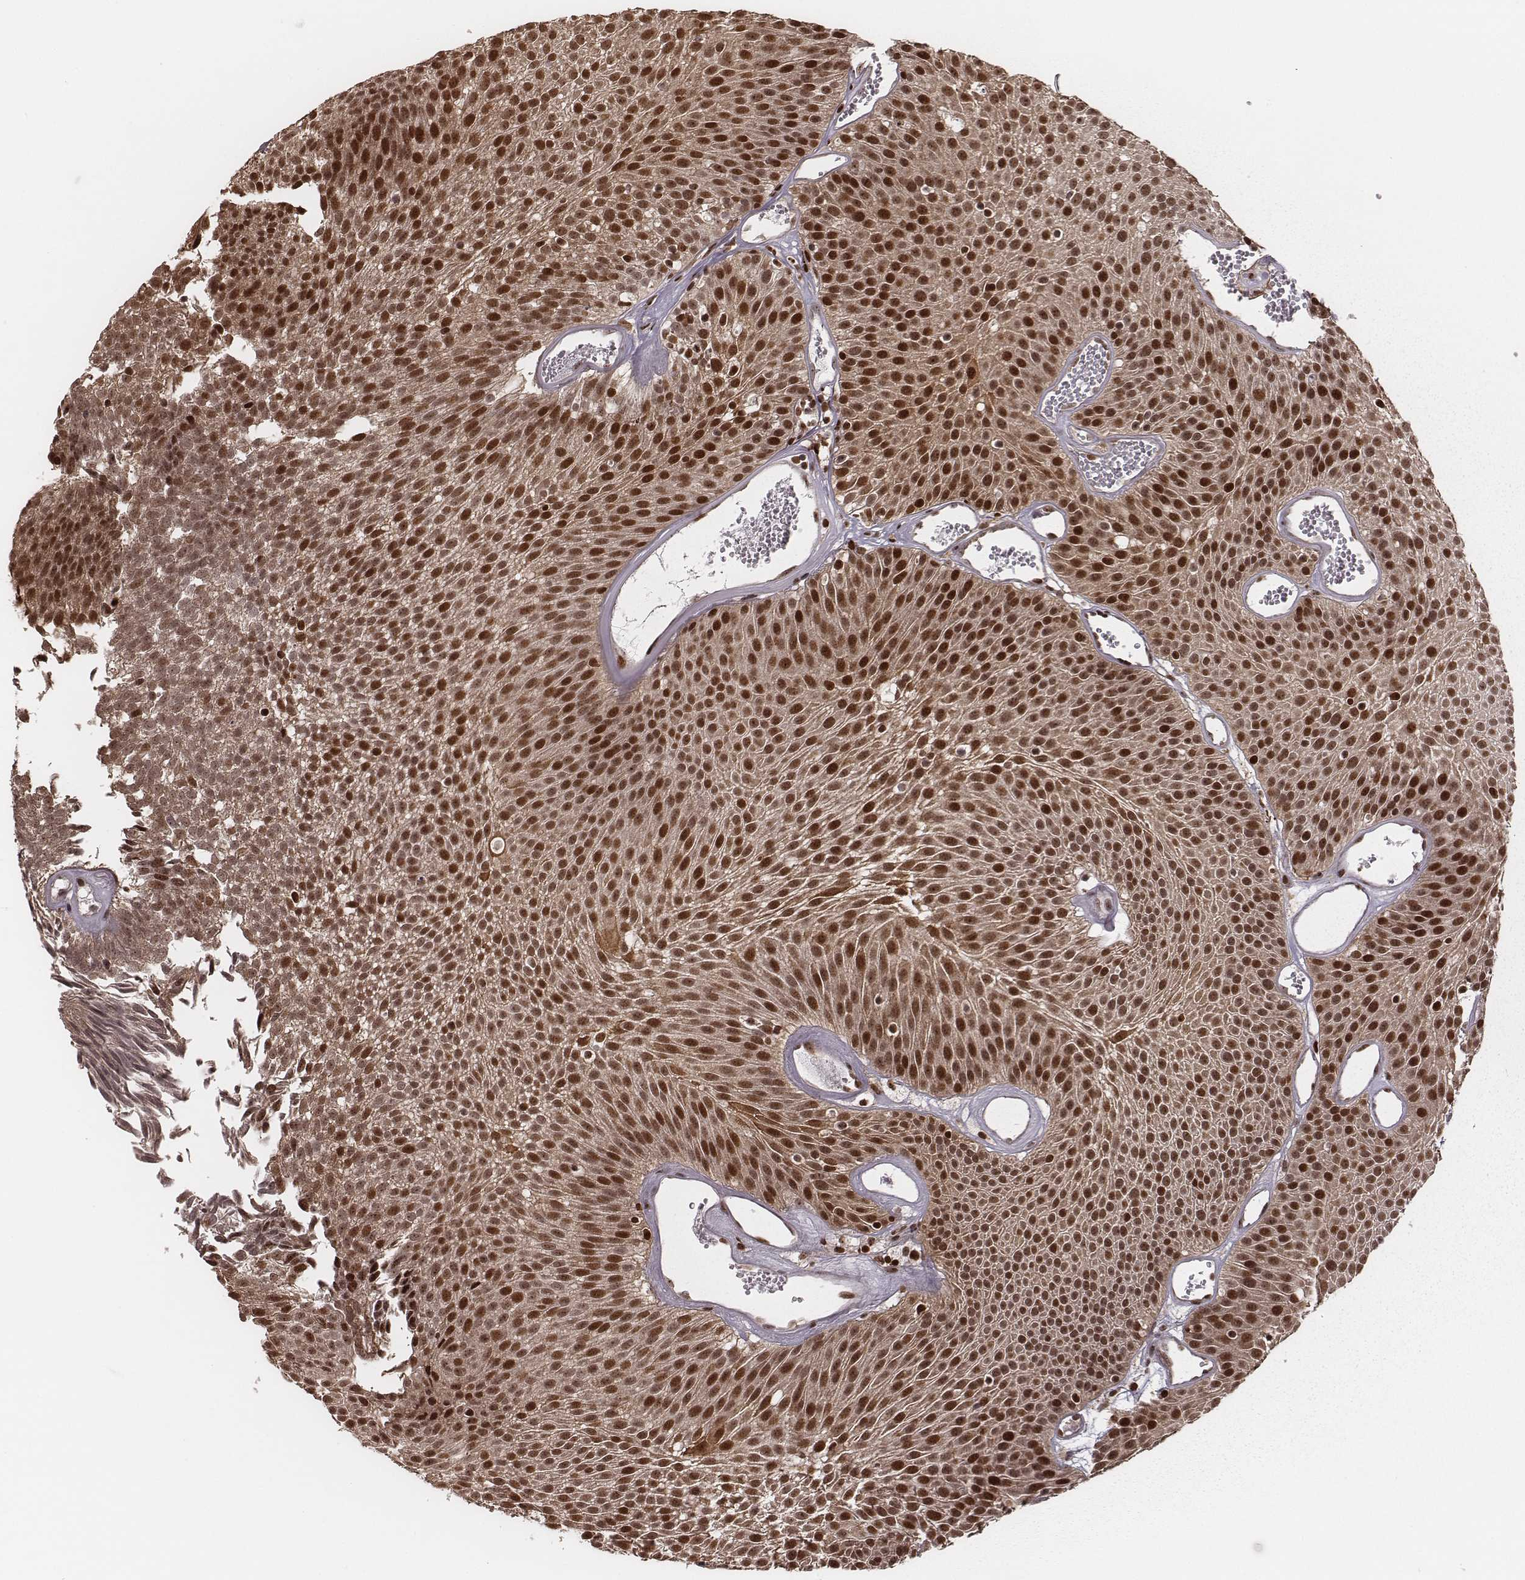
{"staining": {"intensity": "moderate", "quantity": ">75%", "location": "cytoplasmic/membranous,nuclear"}, "tissue": "urothelial cancer", "cell_type": "Tumor cells", "image_type": "cancer", "snomed": [{"axis": "morphology", "description": "Urothelial carcinoma, Low grade"}, {"axis": "topography", "description": "Urinary bladder"}], "caption": "Approximately >75% of tumor cells in human urothelial cancer exhibit moderate cytoplasmic/membranous and nuclear protein staining as visualized by brown immunohistochemical staining.", "gene": "VRK3", "patient": {"sex": "male", "age": 52}}